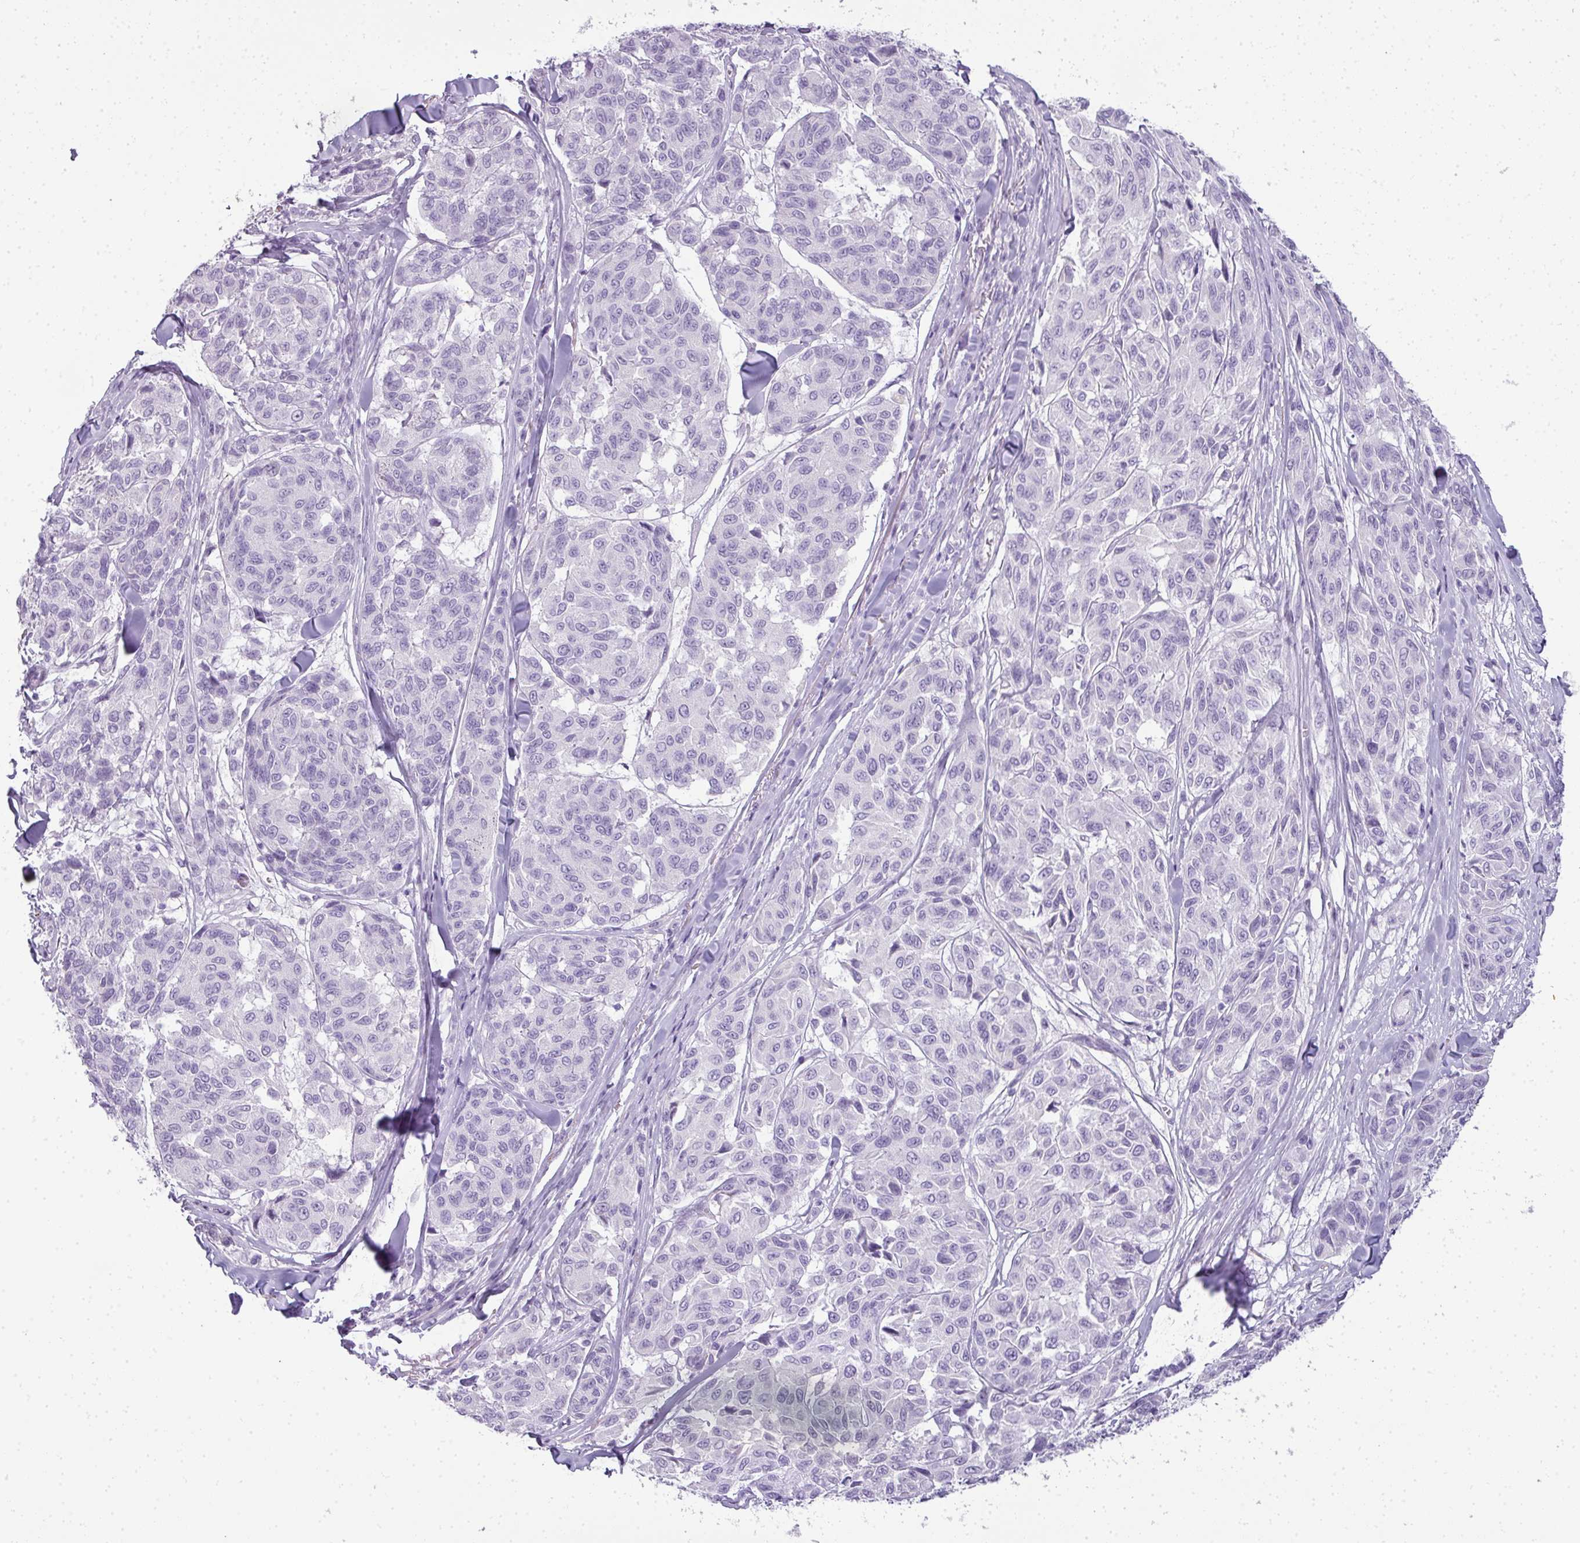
{"staining": {"intensity": "negative", "quantity": "none", "location": "none"}, "tissue": "melanoma", "cell_type": "Tumor cells", "image_type": "cancer", "snomed": [{"axis": "morphology", "description": "Malignant melanoma, NOS"}, {"axis": "topography", "description": "Skin"}], "caption": "Histopathology image shows no significant protein expression in tumor cells of malignant melanoma.", "gene": "RBMY1F", "patient": {"sex": "female", "age": 66}}